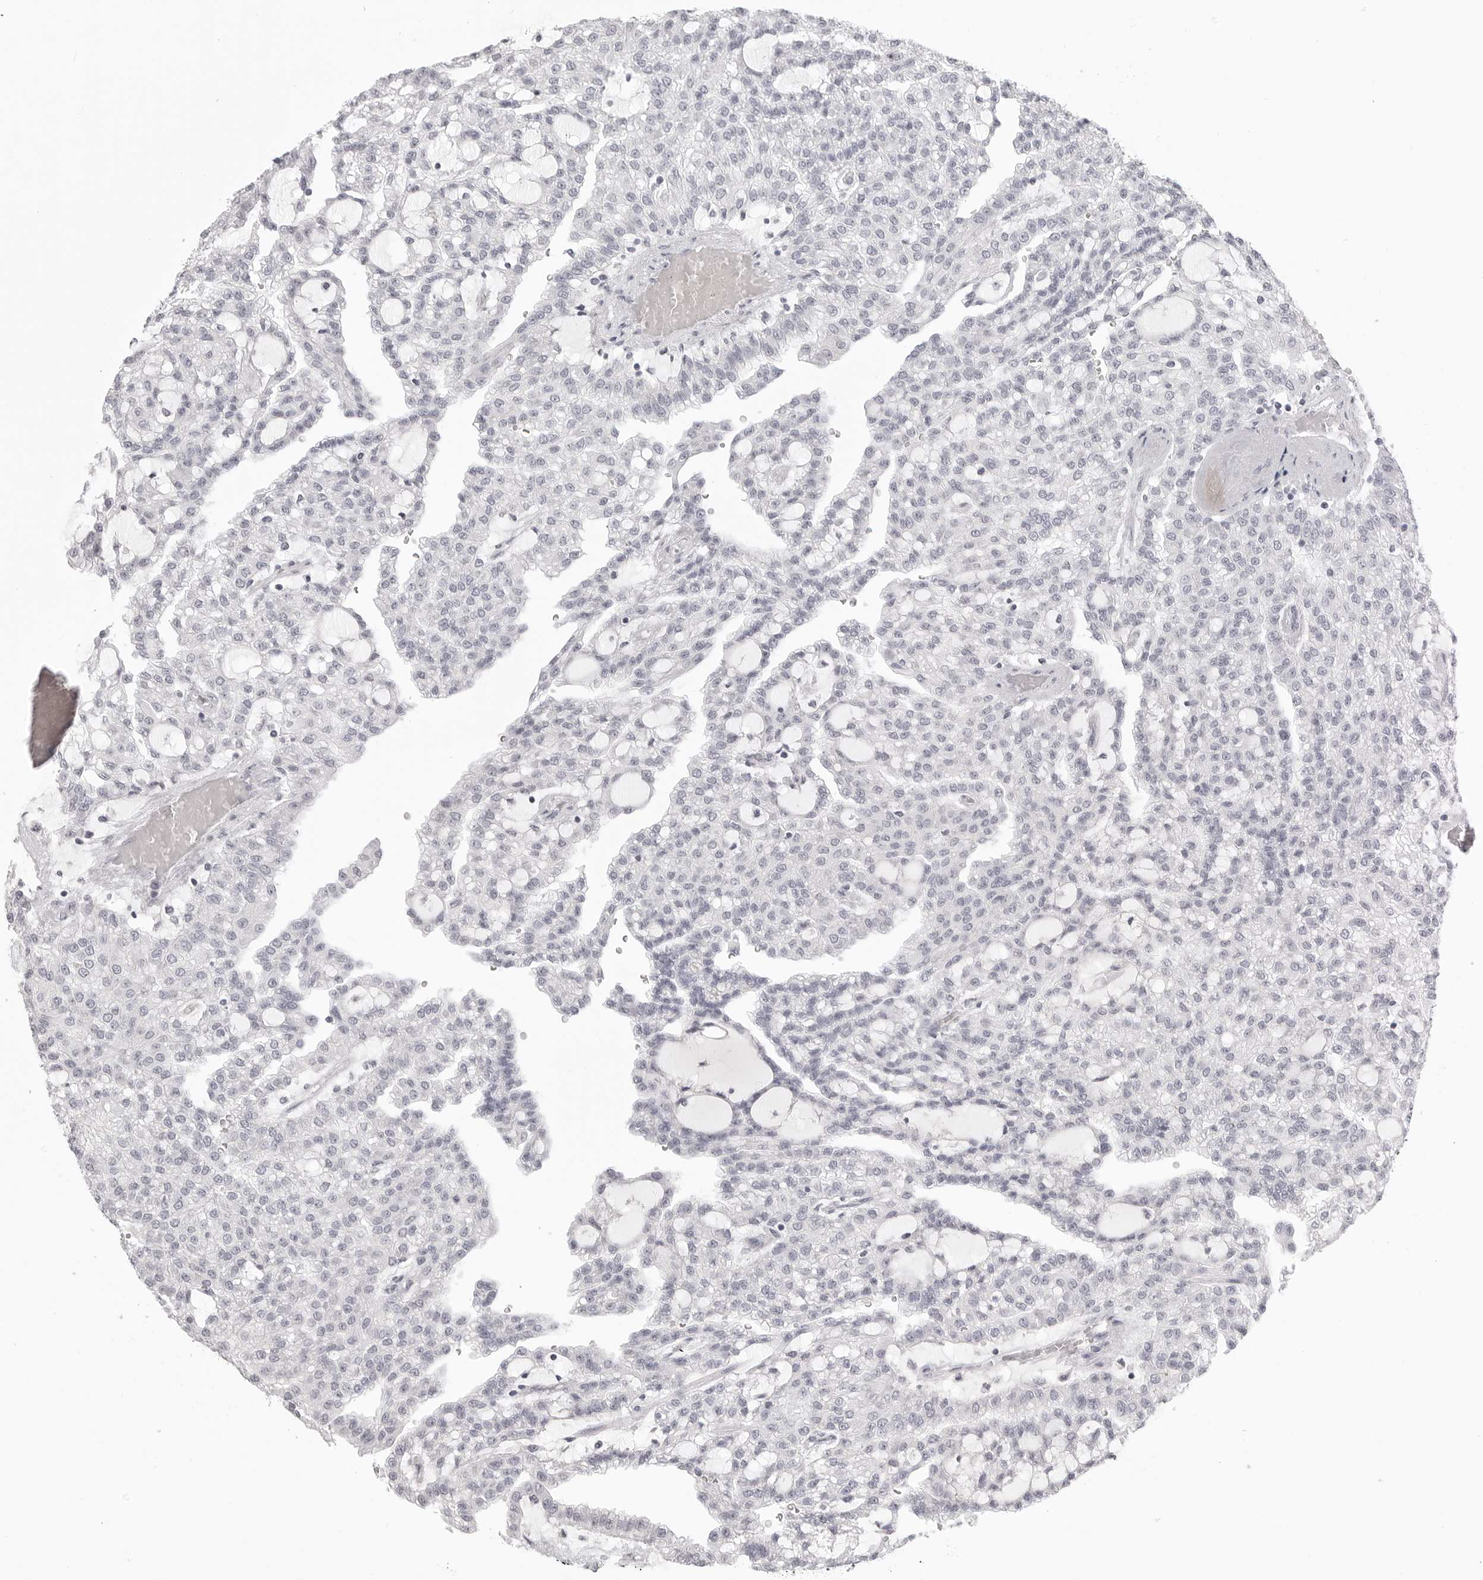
{"staining": {"intensity": "negative", "quantity": "none", "location": "none"}, "tissue": "renal cancer", "cell_type": "Tumor cells", "image_type": "cancer", "snomed": [{"axis": "morphology", "description": "Adenocarcinoma, NOS"}, {"axis": "topography", "description": "Kidney"}], "caption": "Immunohistochemistry (IHC) of human renal adenocarcinoma shows no expression in tumor cells. (DAB (3,3'-diaminobenzidine) immunohistochemistry (IHC), high magnification).", "gene": "HMGCS2", "patient": {"sex": "male", "age": 63}}